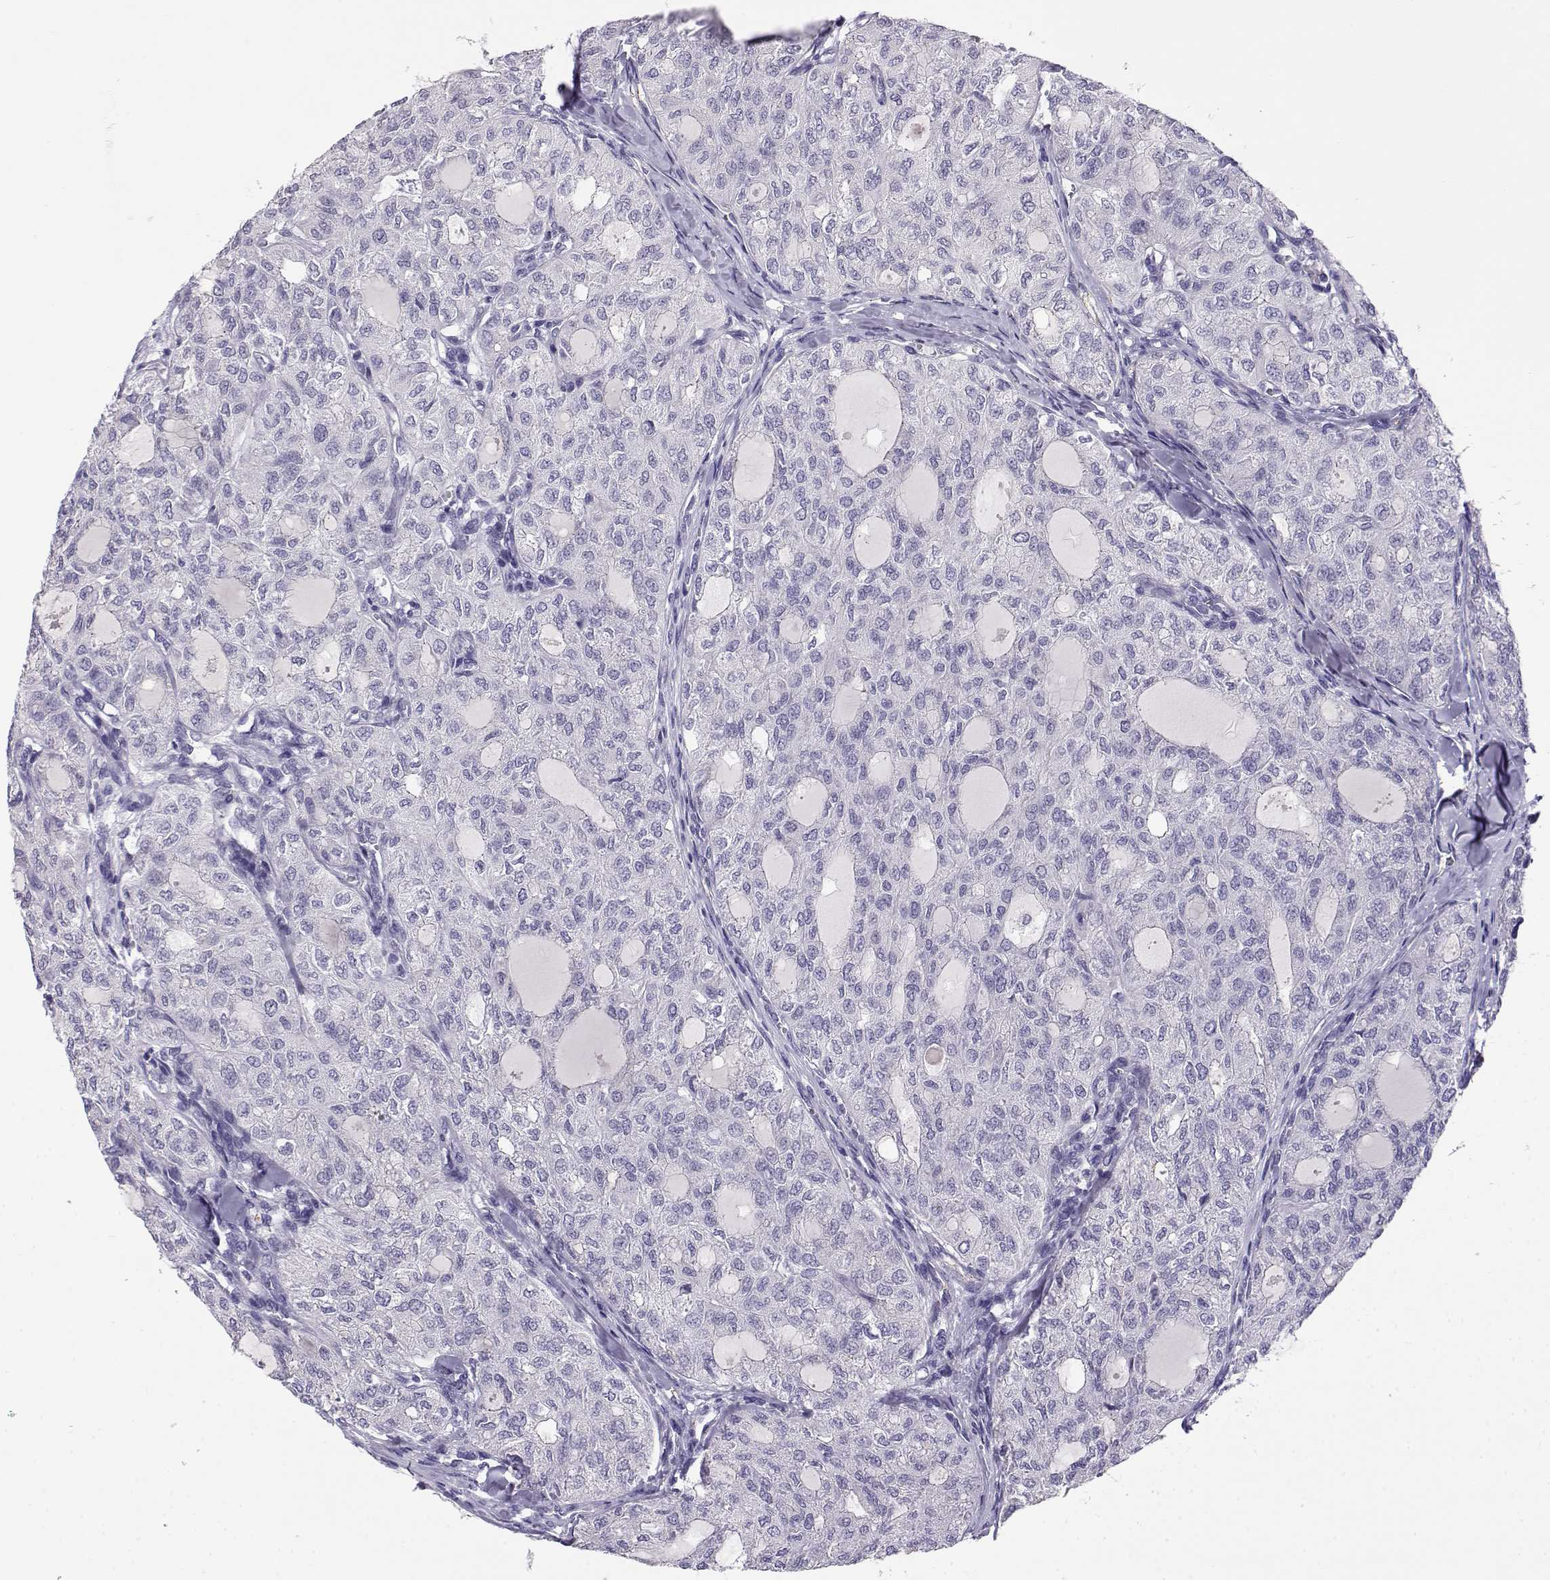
{"staining": {"intensity": "negative", "quantity": "none", "location": "none"}, "tissue": "thyroid cancer", "cell_type": "Tumor cells", "image_type": "cancer", "snomed": [{"axis": "morphology", "description": "Follicular adenoma carcinoma, NOS"}, {"axis": "topography", "description": "Thyroid gland"}], "caption": "Tumor cells show no significant expression in thyroid follicular adenoma carcinoma. Nuclei are stained in blue.", "gene": "ENDOU", "patient": {"sex": "male", "age": 75}}